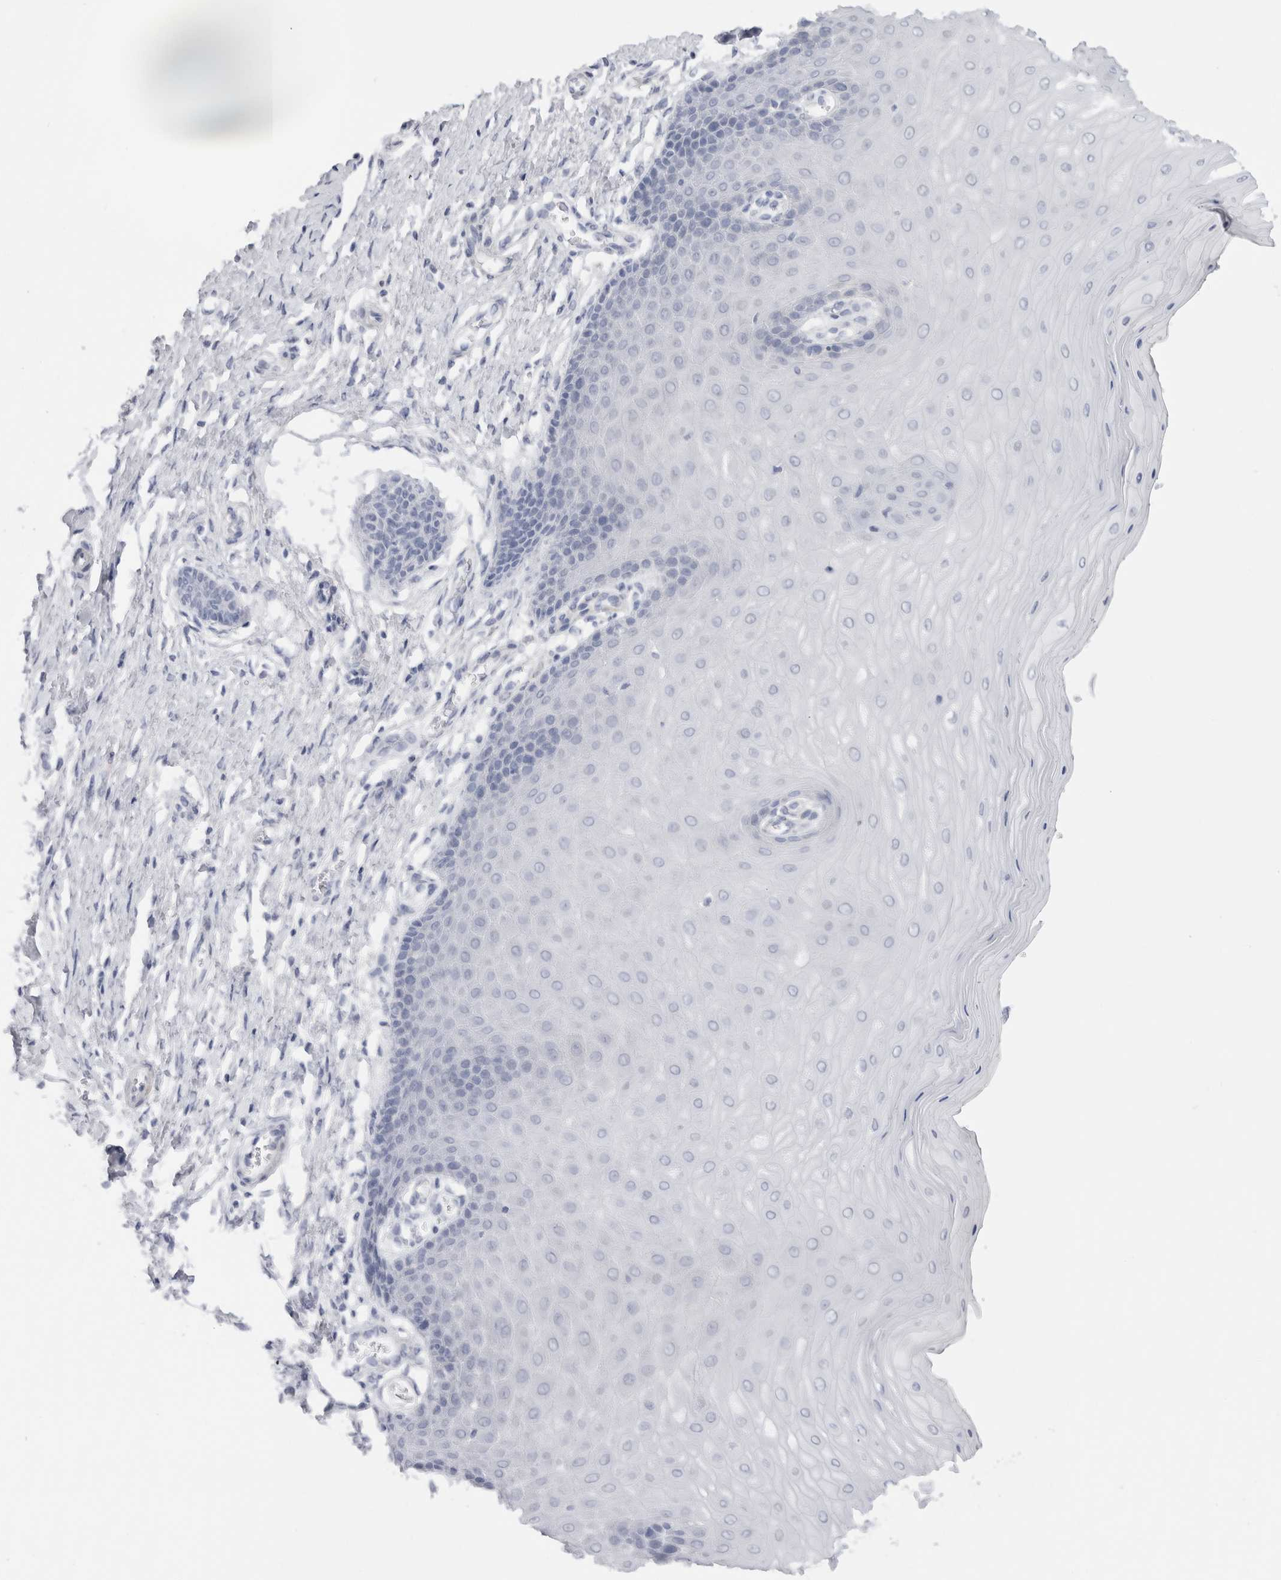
{"staining": {"intensity": "negative", "quantity": "none", "location": "none"}, "tissue": "cervix", "cell_type": "Glandular cells", "image_type": "normal", "snomed": [{"axis": "morphology", "description": "Normal tissue, NOS"}, {"axis": "topography", "description": "Cervix"}], "caption": "The immunohistochemistry histopathology image has no significant positivity in glandular cells of cervix.", "gene": "C9orf50", "patient": {"sex": "female", "age": 55}}